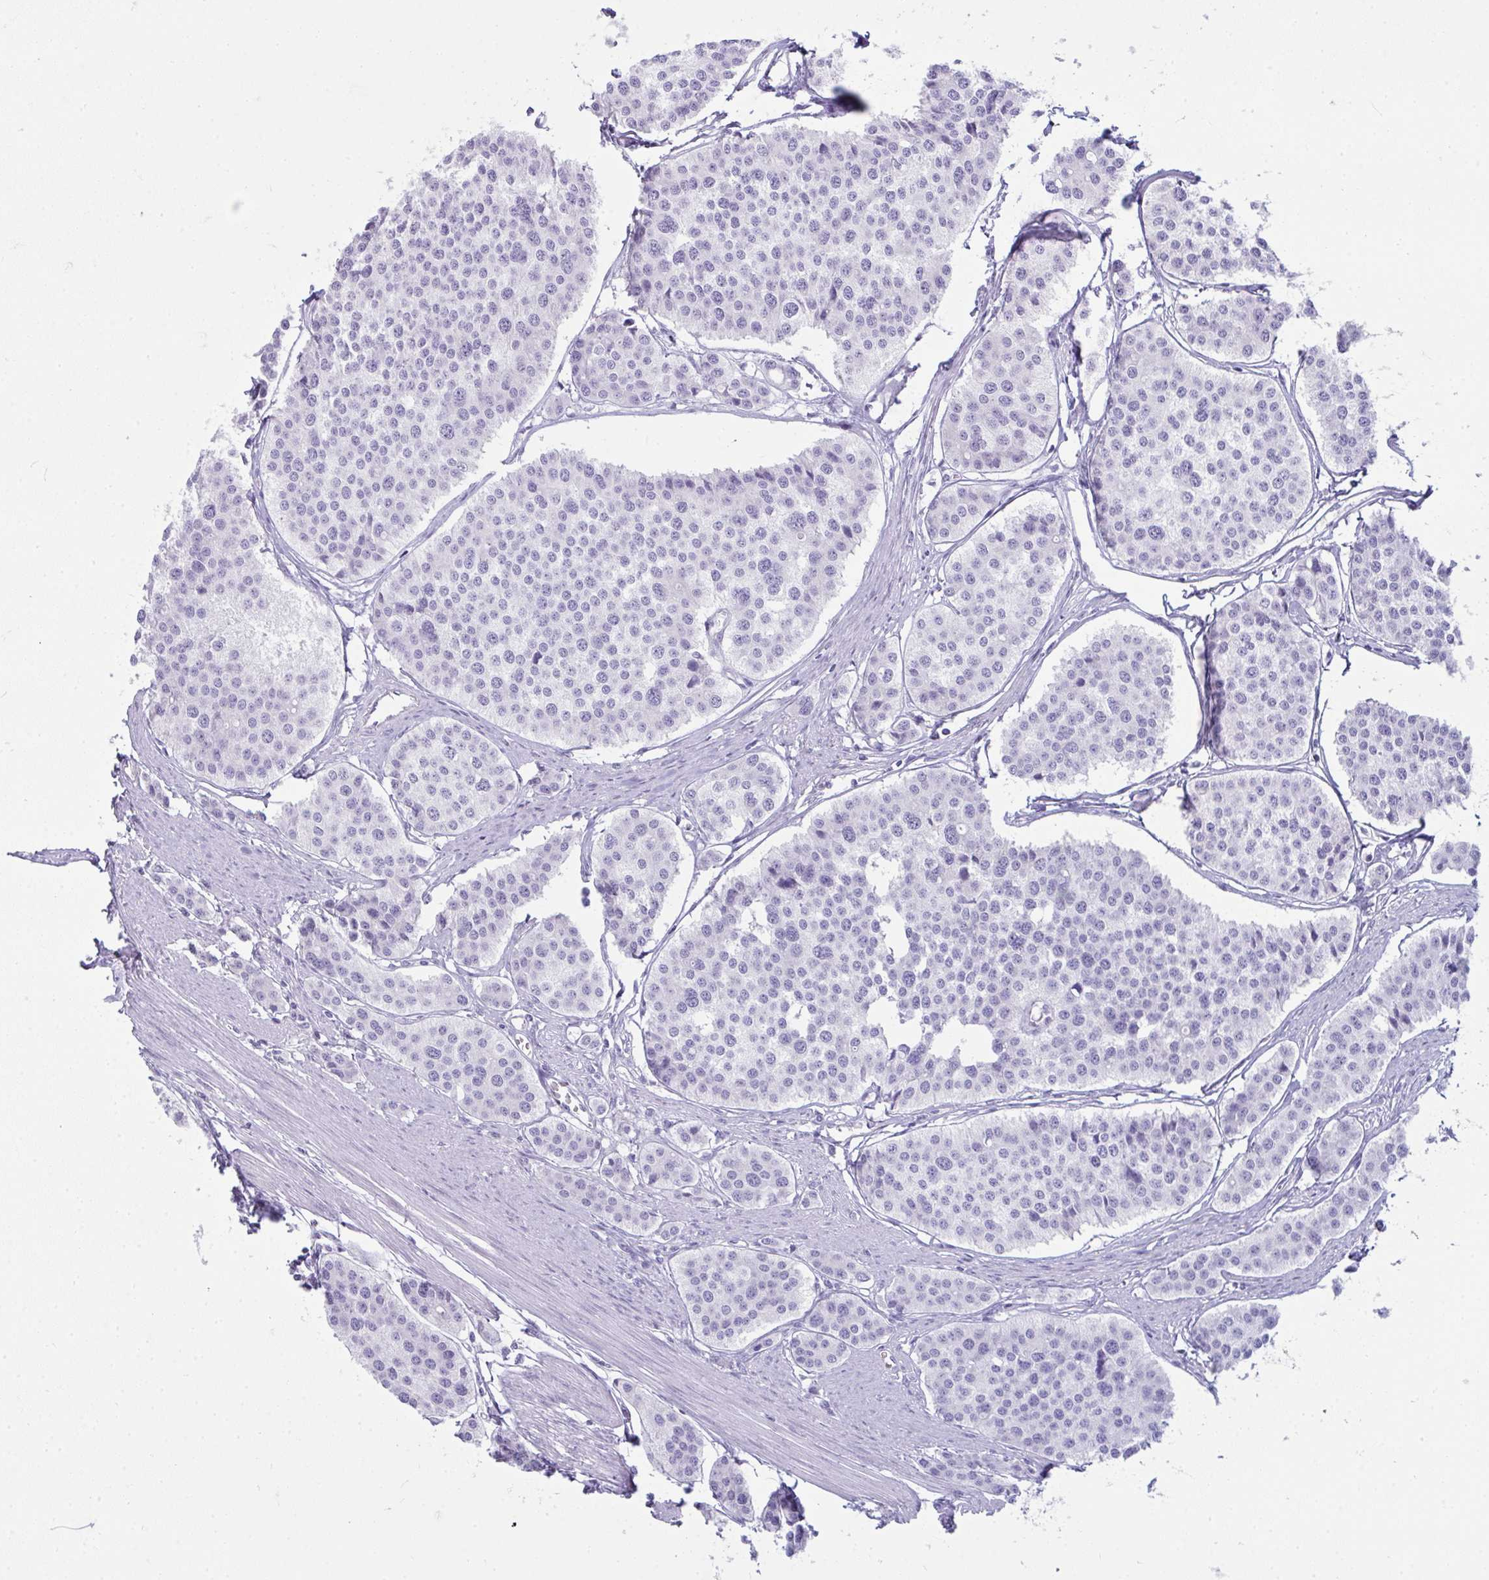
{"staining": {"intensity": "negative", "quantity": "none", "location": "none"}, "tissue": "carcinoid", "cell_type": "Tumor cells", "image_type": "cancer", "snomed": [{"axis": "morphology", "description": "Carcinoid, malignant, NOS"}, {"axis": "topography", "description": "Small intestine"}], "caption": "Human malignant carcinoid stained for a protein using immunohistochemistry exhibits no expression in tumor cells.", "gene": "RASL10A", "patient": {"sex": "male", "age": 60}}